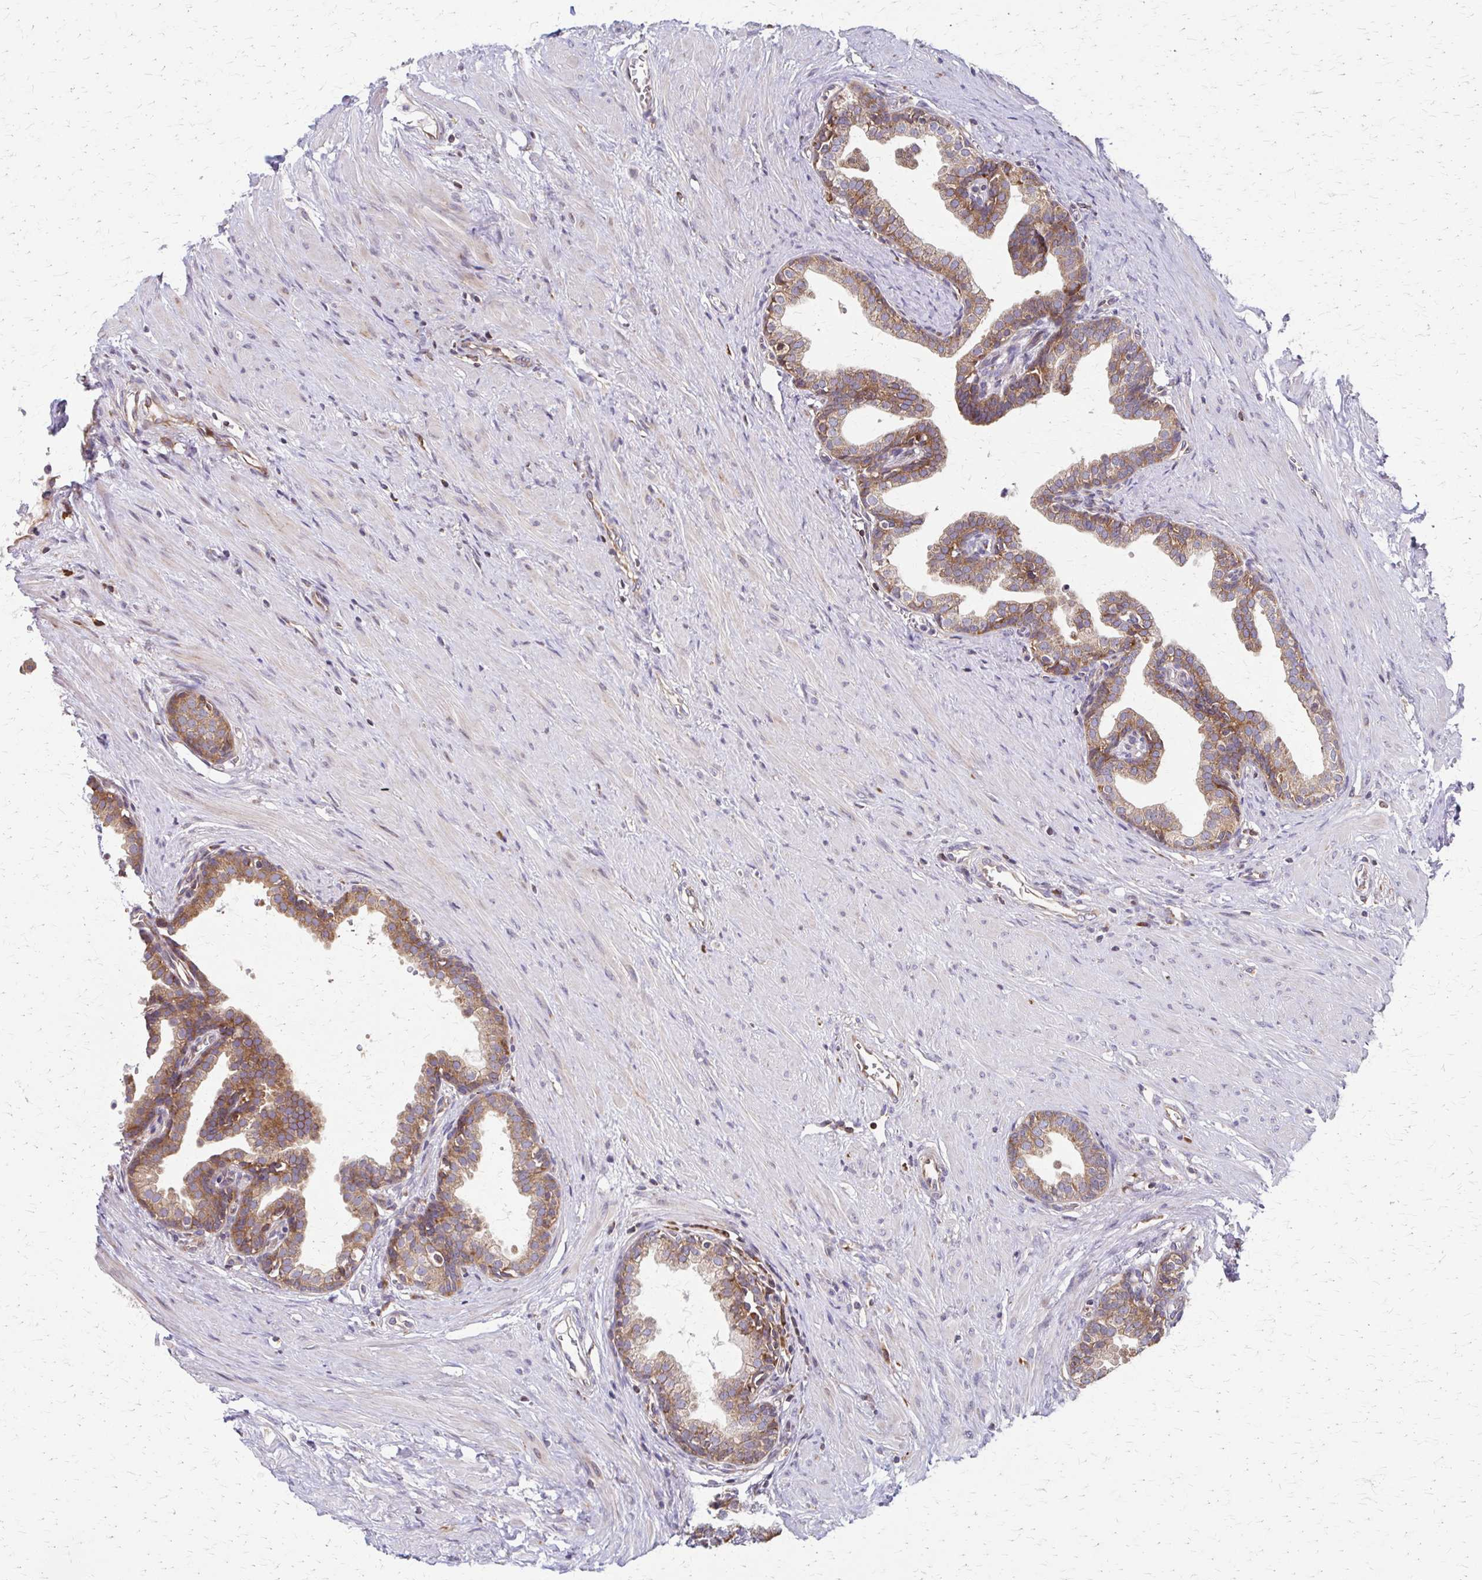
{"staining": {"intensity": "moderate", "quantity": ">75%", "location": "cytoplasmic/membranous"}, "tissue": "prostate", "cell_type": "Glandular cells", "image_type": "normal", "snomed": [{"axis": "morphology", "description": "Normal tissue, NOS"}, {"axis": "topography", "description": "Prostate"}, {"axis": "topography", "description": "Peripheral nerve tissue"}], "caption": "Protein staining of unremarkable prostate reveals moderate cytoplasmic/membranous positivity in about >75% of glandular cells. Using DAB (3,3'-diaminobenzidine) (brown) and hematoxylin (blue) stains, captured at high magnification using brightfield microscopy.", "gene": "EEF2", "patient": {"sex": "male", "age": 55}}